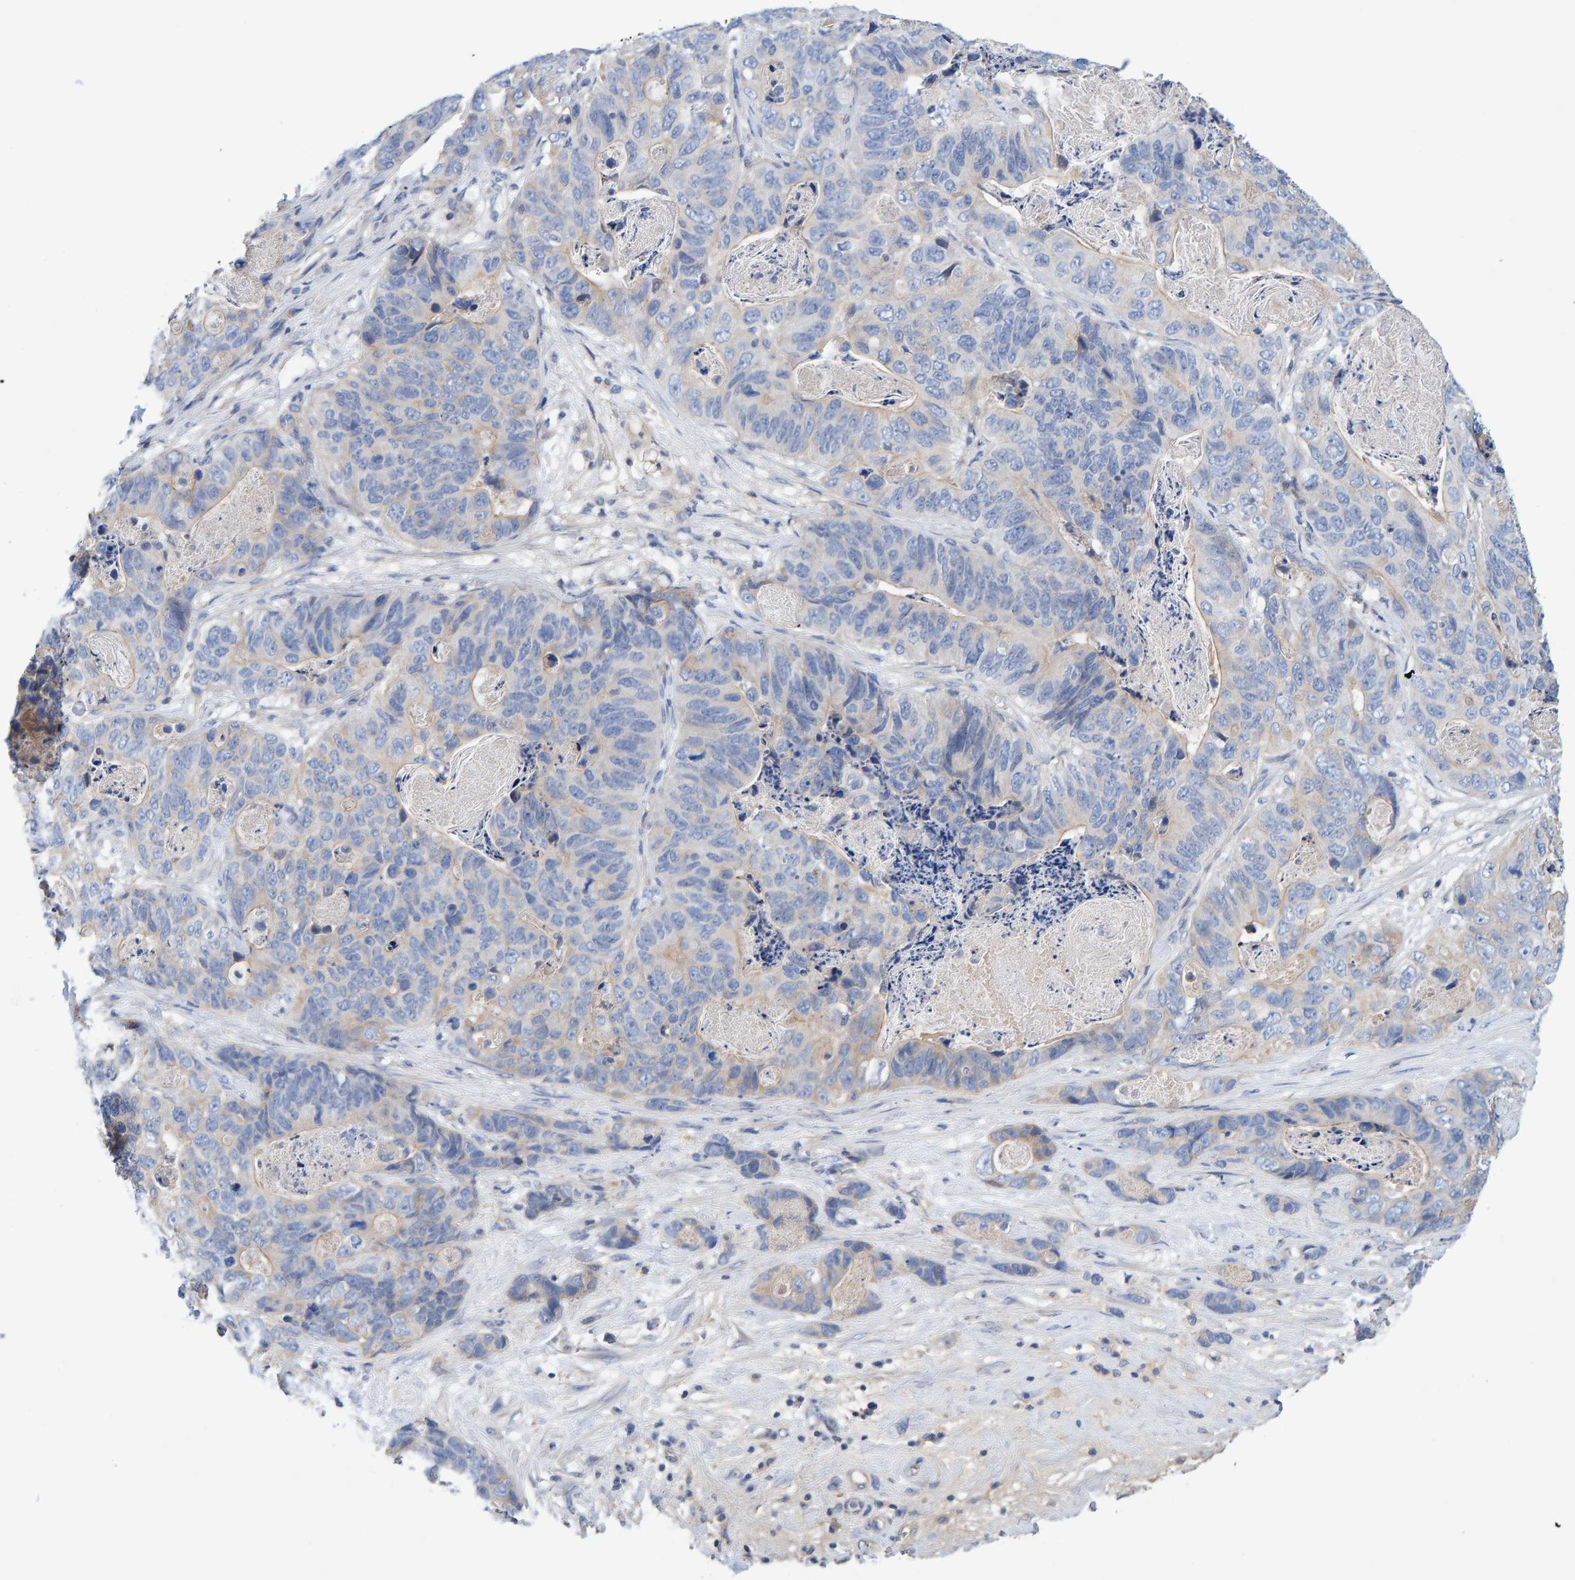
{"staining": {"intensity": "negative", "quantity": "none", "location": "none"}, "tissue": "stomach cancer", "cell_type": "Tumor cells", "image_type": "cancer", "snomed": [{"axis": "morphology", "description": "Normal tissue, NOS"}, {"axis": "morphology", "description": "Adenocarcinoma, NOS"}, {"axis": "topography", "description": "Stomach"}], "caption": "Immunohistochemical staining of adenocarcinoma (stomach) demonstrates no significant staining in tumor cells.", "gene": "EFR3A", "patient": {"sex": "female", "age": 89}}